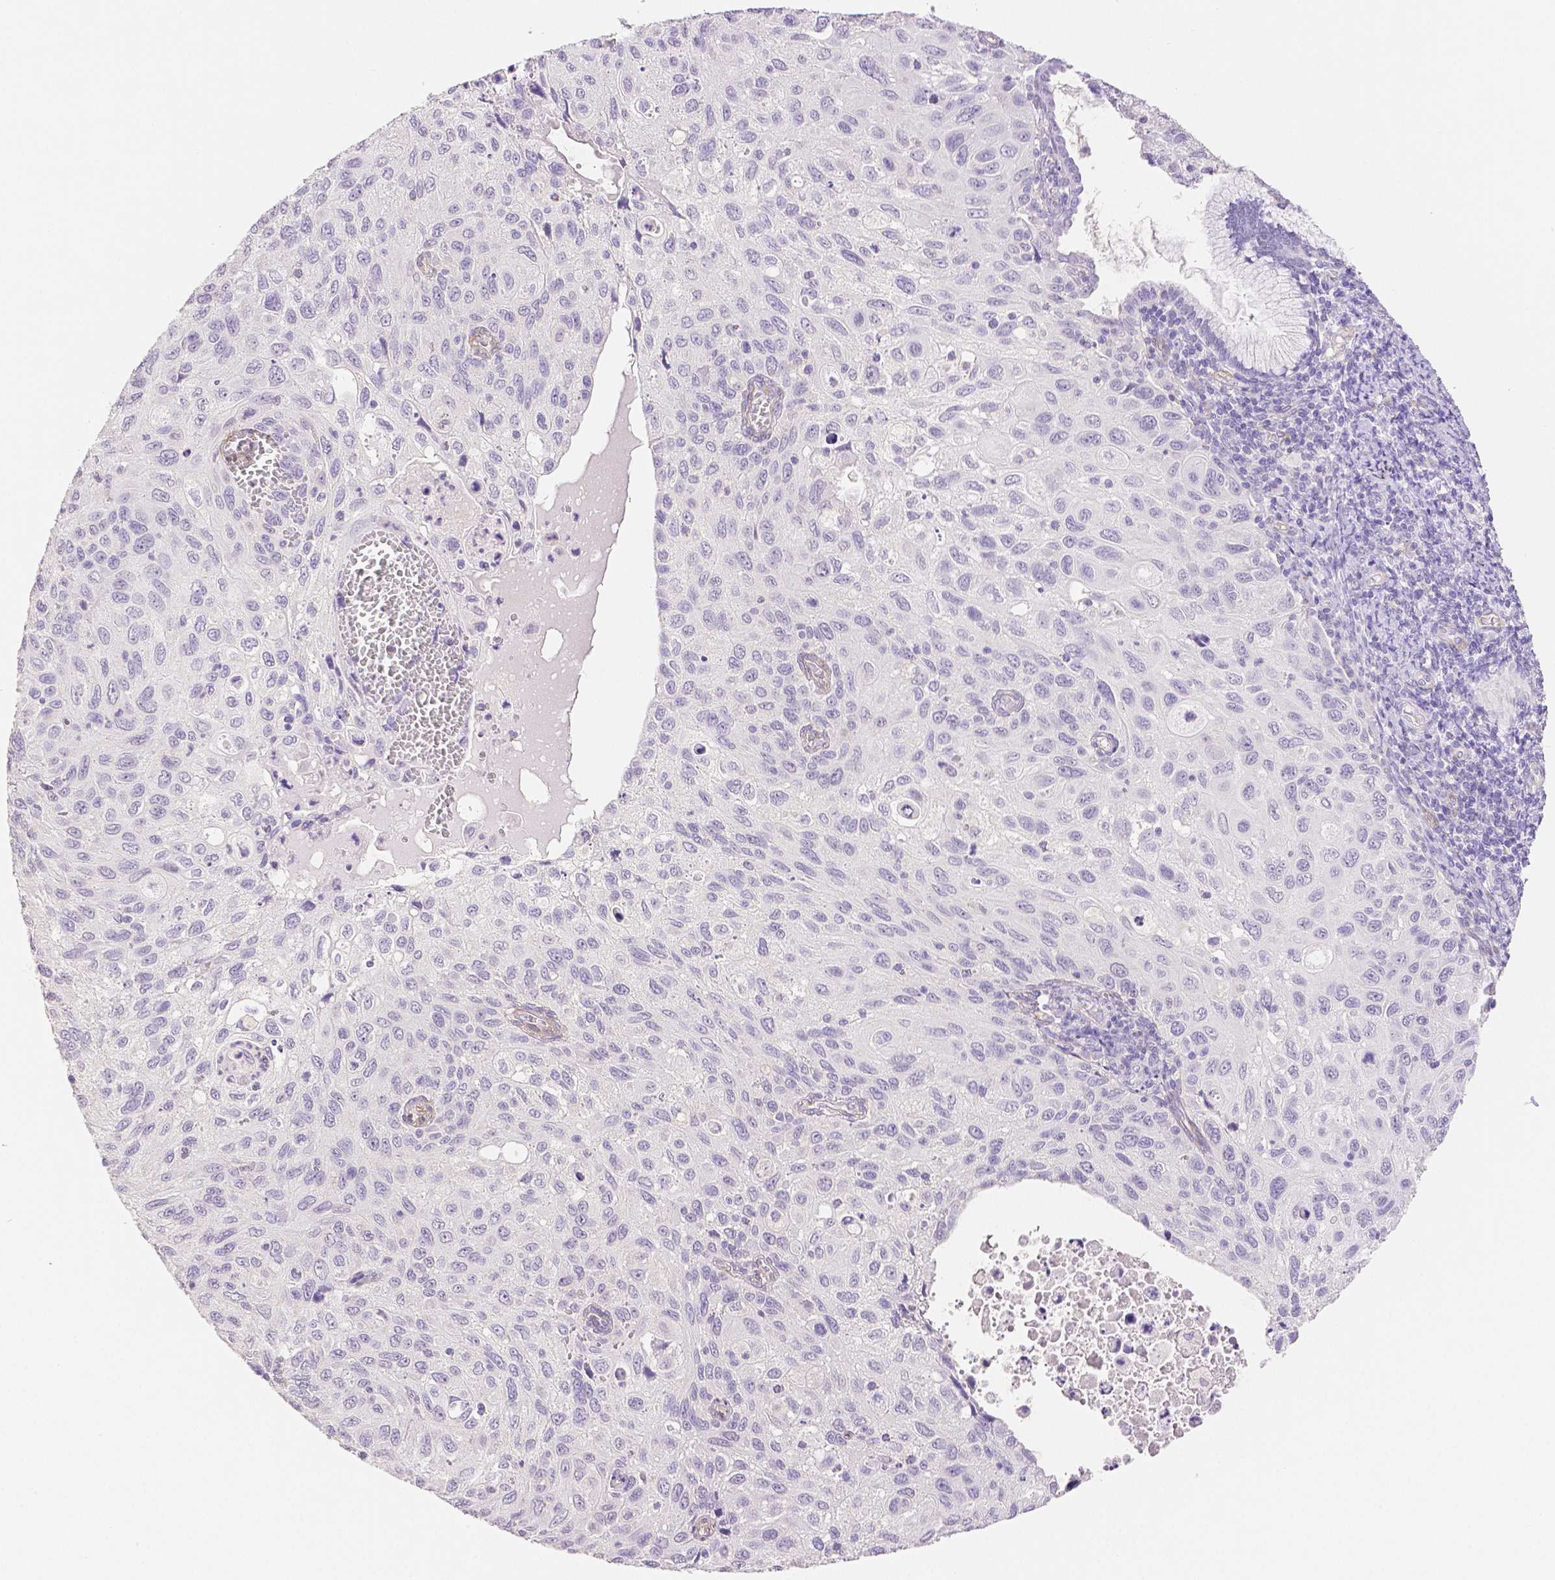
{"staining": {"intensity": "negative", "quantity": "none", "location": "none"}, "tissue": "cervical cancer", "cell_type": "Tumor cells", "image_type": "cancer", "snomed": [{"axis": "morphology", "description": "Squamous cell carcinoma, NOS"}, {"axis": "topography", "description": "Cervix"}], "caption": "Tumor cells are negative for protein expression in human cervical cancer (squamous cell carcinoma). Brightfield microscopy of IHC stained with DAB (brown) and hematoxylin (blue), captured at high magnification.", "gene": "THY1", "patient": {"sex": "female", "age": 70}}